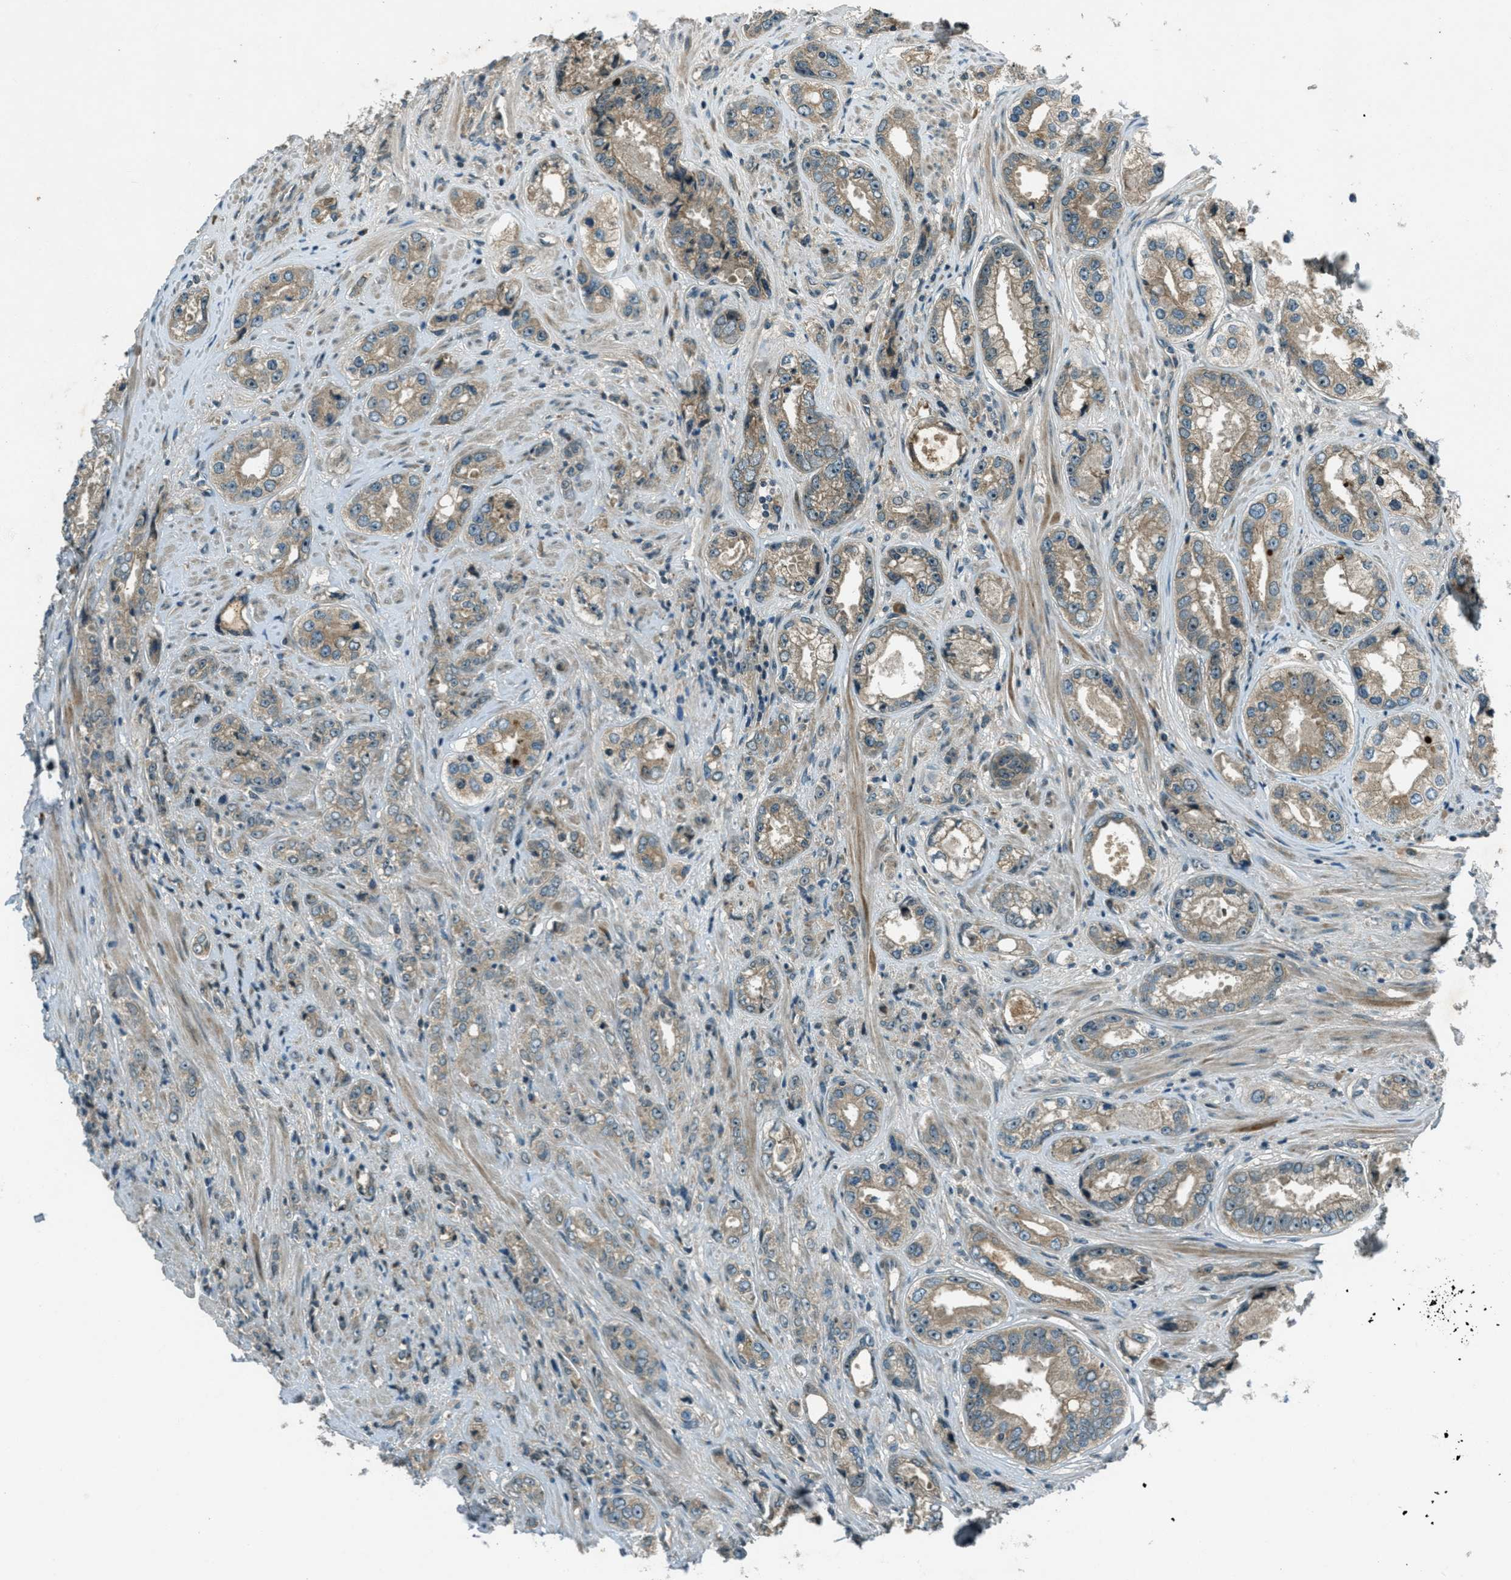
{"staining": {"intensity": "weak", "quantity": ">75%", "location": "cytoplasmic/membranous"}, "tissue": "prostate cancer", "cell_type": "Tumor cells", "image_type": "cancer", "snomed": [{"axis": "morphology", "description": "Adenocarcinoma, High grade"}, {"axis": "topography", "description": "Prostate"}], "caption": "Adenocarcinoma (high-grade) (prostate) tissue shows weak cytoplasmic/membranous expression in about >75% of tumor cells, visualized by immunohistochemistry. (IHC, brightfield microscopy, high magnification).", "gene": "STK11", "patient": {"sex": "male", "age": 61}}